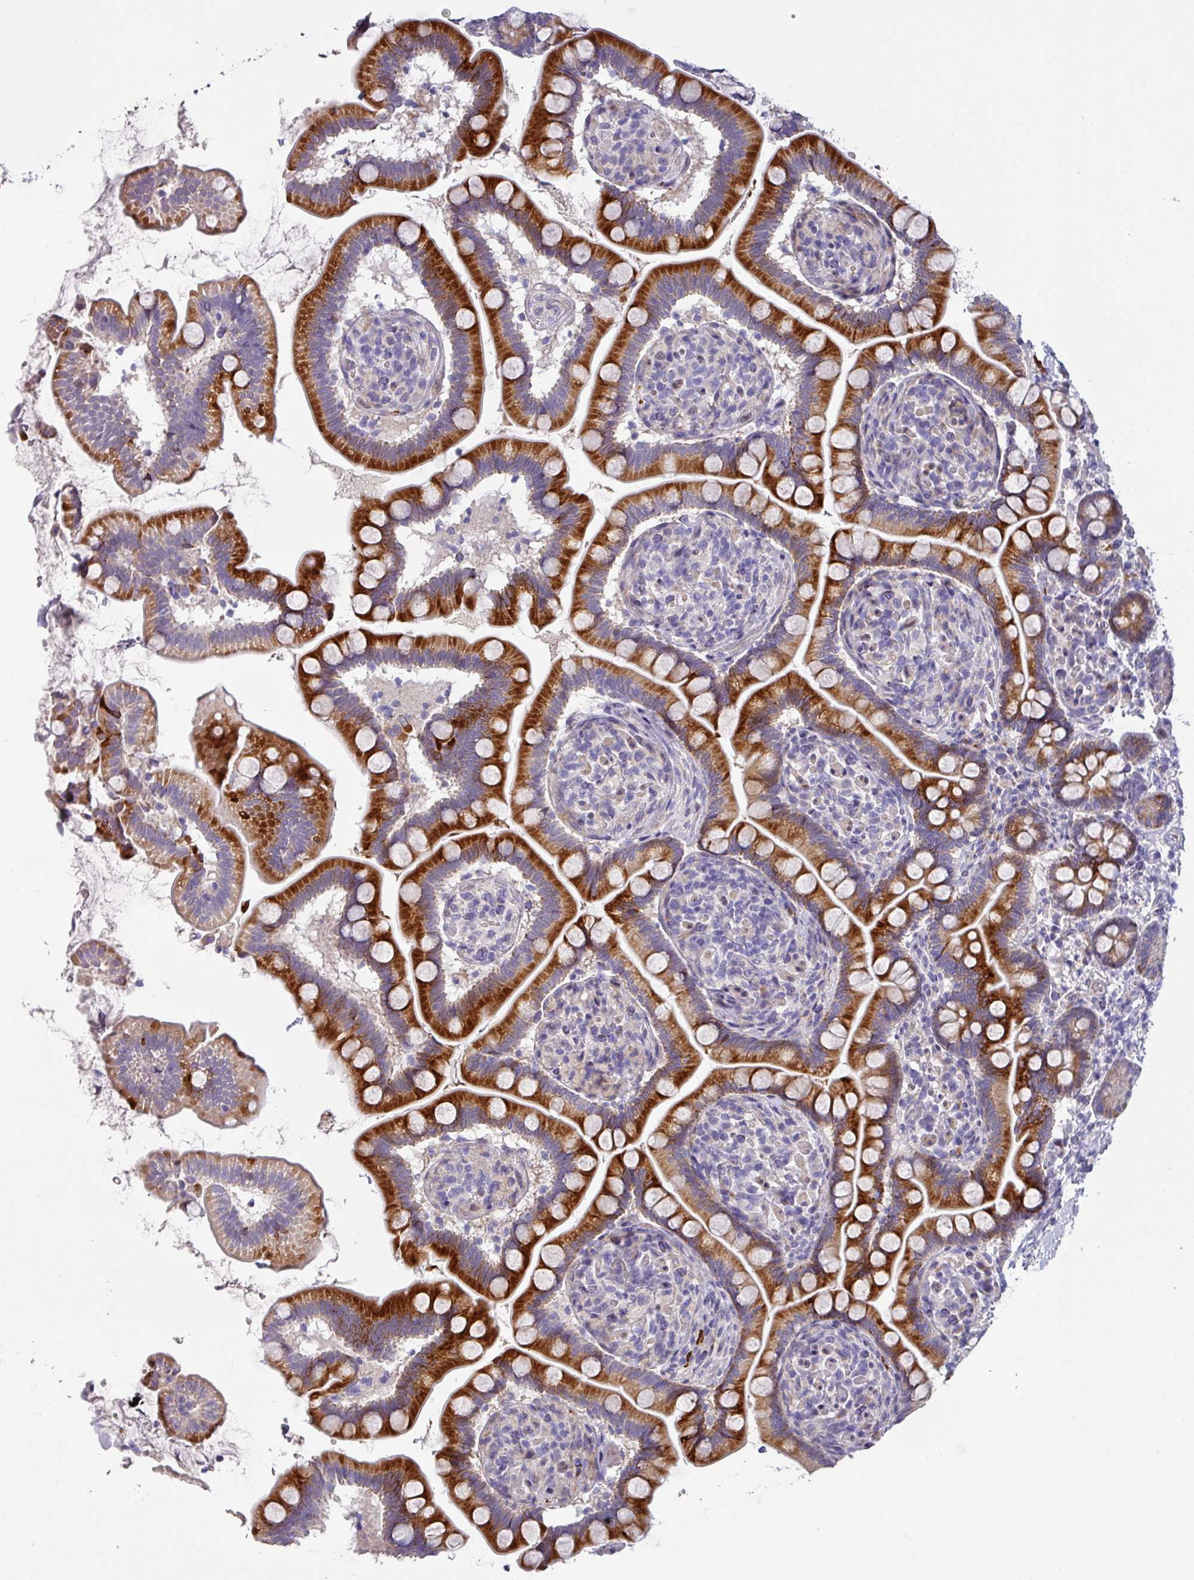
{"staining": {"intensity": "strong", "quantity": ">75%", "location": "cytoplasmic/membranous"}, "tissue": "small intestine", "cell_type": "Glandular cells", "image_type": "normal", "snomed": [{"axis": "morphology", "description": "Normal tissue, NOS"}, {"axis": "topography", "description": "Small intestine"}], "caption": "Immunohistochemical staining of normal human small intestine reveals high levels of strong cytoplasmic/membranous expression in approximately >75% of glandular cells.", "gene": "KLHL3", "patient": {"sex": "female", "age": 64}}